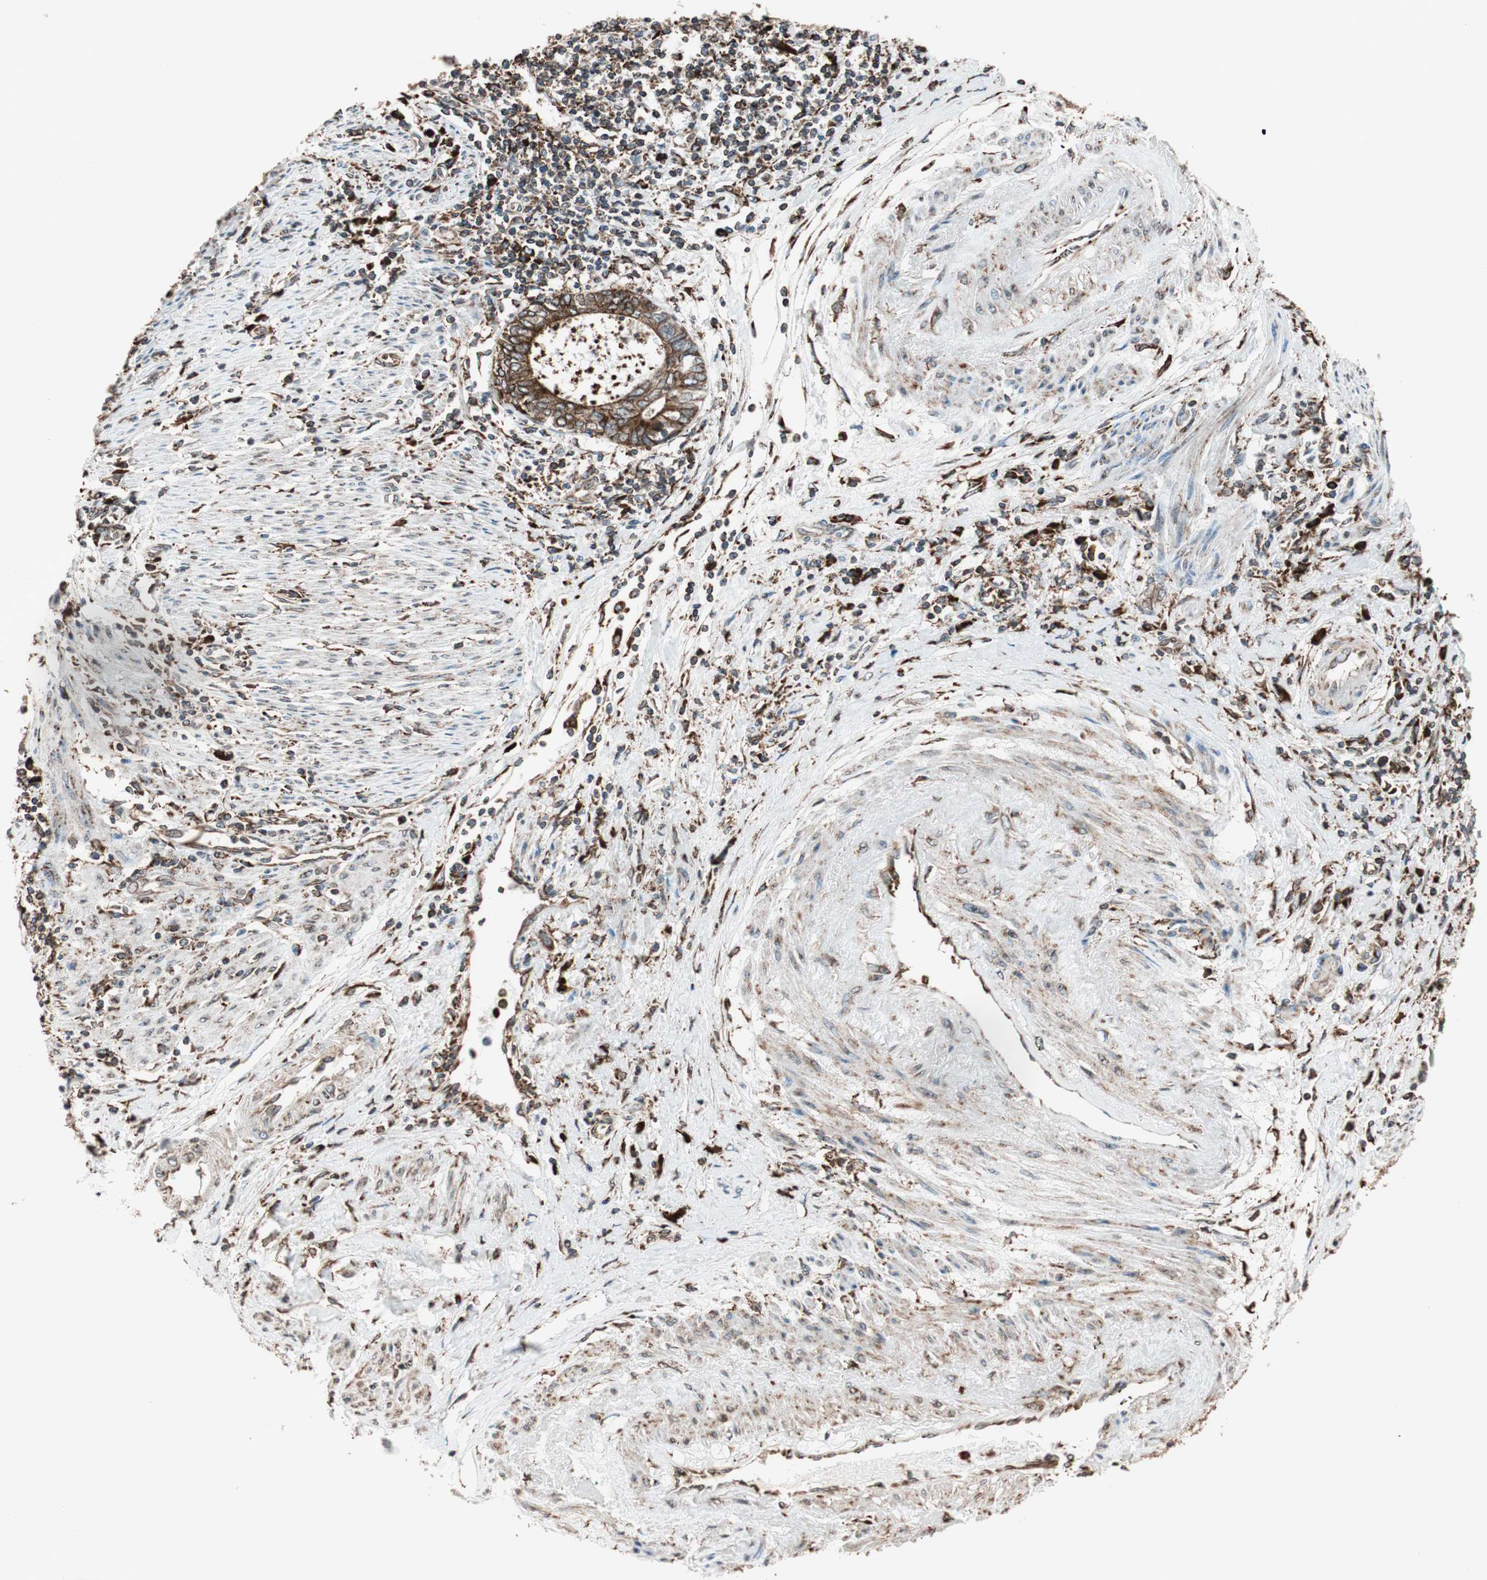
{"staining": {"intensity": "strong", "quantity": ">75%", "location": "cytoplasmic/membranous"}, "tissue": "endometrial cancer", "cell_type": "Tumor cells", "image_type": "cancer", "snomed": [{"axis": "morphology", "description": "Adenocarcinoma, NOS"}, {"axis": "topography", "description": "Uterus"}, {"axis": "topography", "description": "Endometrium"}], "caption": "Endometrial adenocarcinoma tissue reveals strong cytoplasmic/membranous positivity in approximately >75% of tumor cells, visualized by immunohistochemistry. (Brightfield microscopy of DAB IHC at high magnification).", "gene": "PRKCSH", "patient": {"sex": "female", "age": 70}}